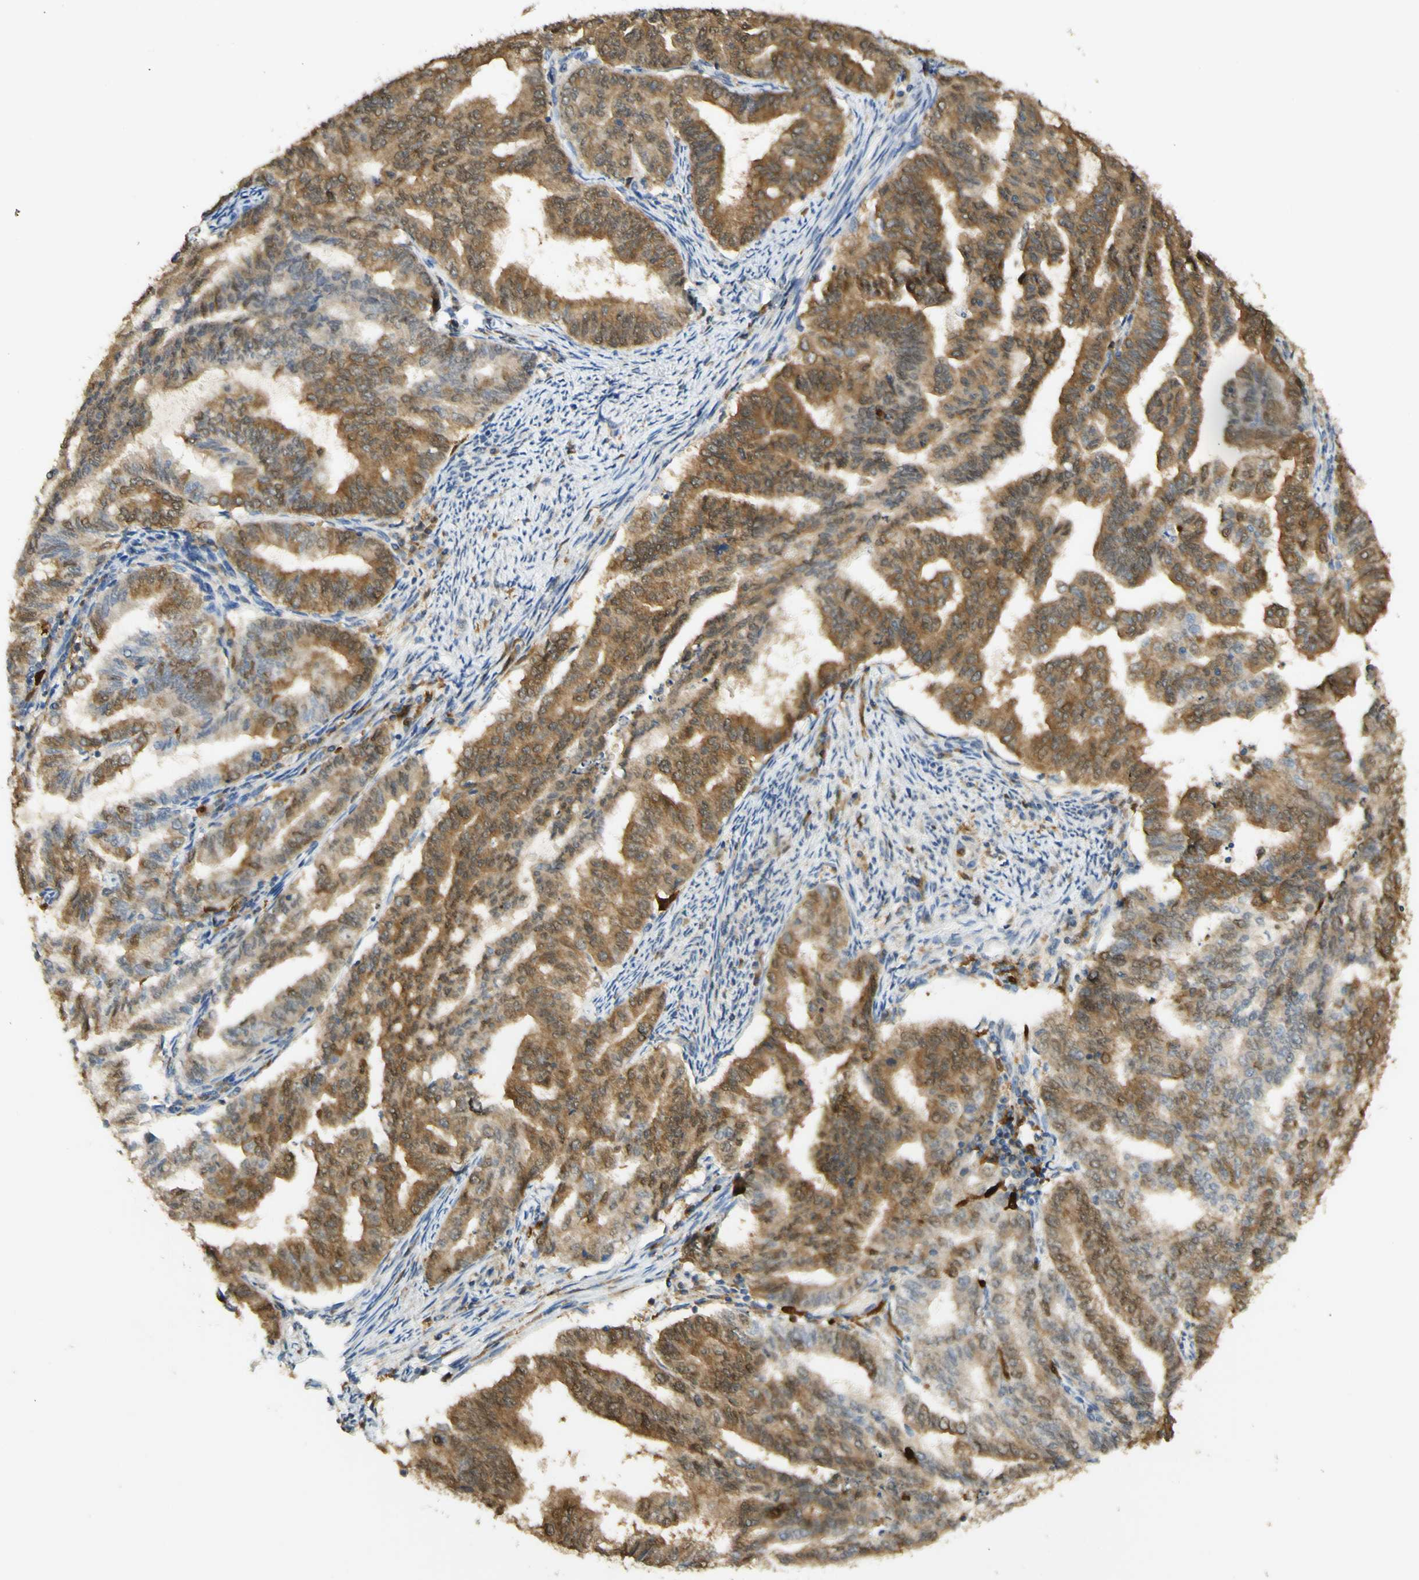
{"staining": {"intensity": "moderate", "quantity": ">75%", "location": "cytoplasmic/membranous"}, "tissue": "endometrial cancer", "cell_type": "Tumor cells", "image_type": "cancer", "snomed": [{"axis": "morphology", "description": "Adenocarcinoma, NOS"}, {"axis": "topography", "description": "Endometrium"}], "caption": "Tumor cells exhibit medium levels of moderate cytoplasmic/membranous positivity in approximately >75% of cells in endometrial cancer (adenocarcinoma).", "gene": "PAK1", "patient": {"sex": "female", "age": 79}}